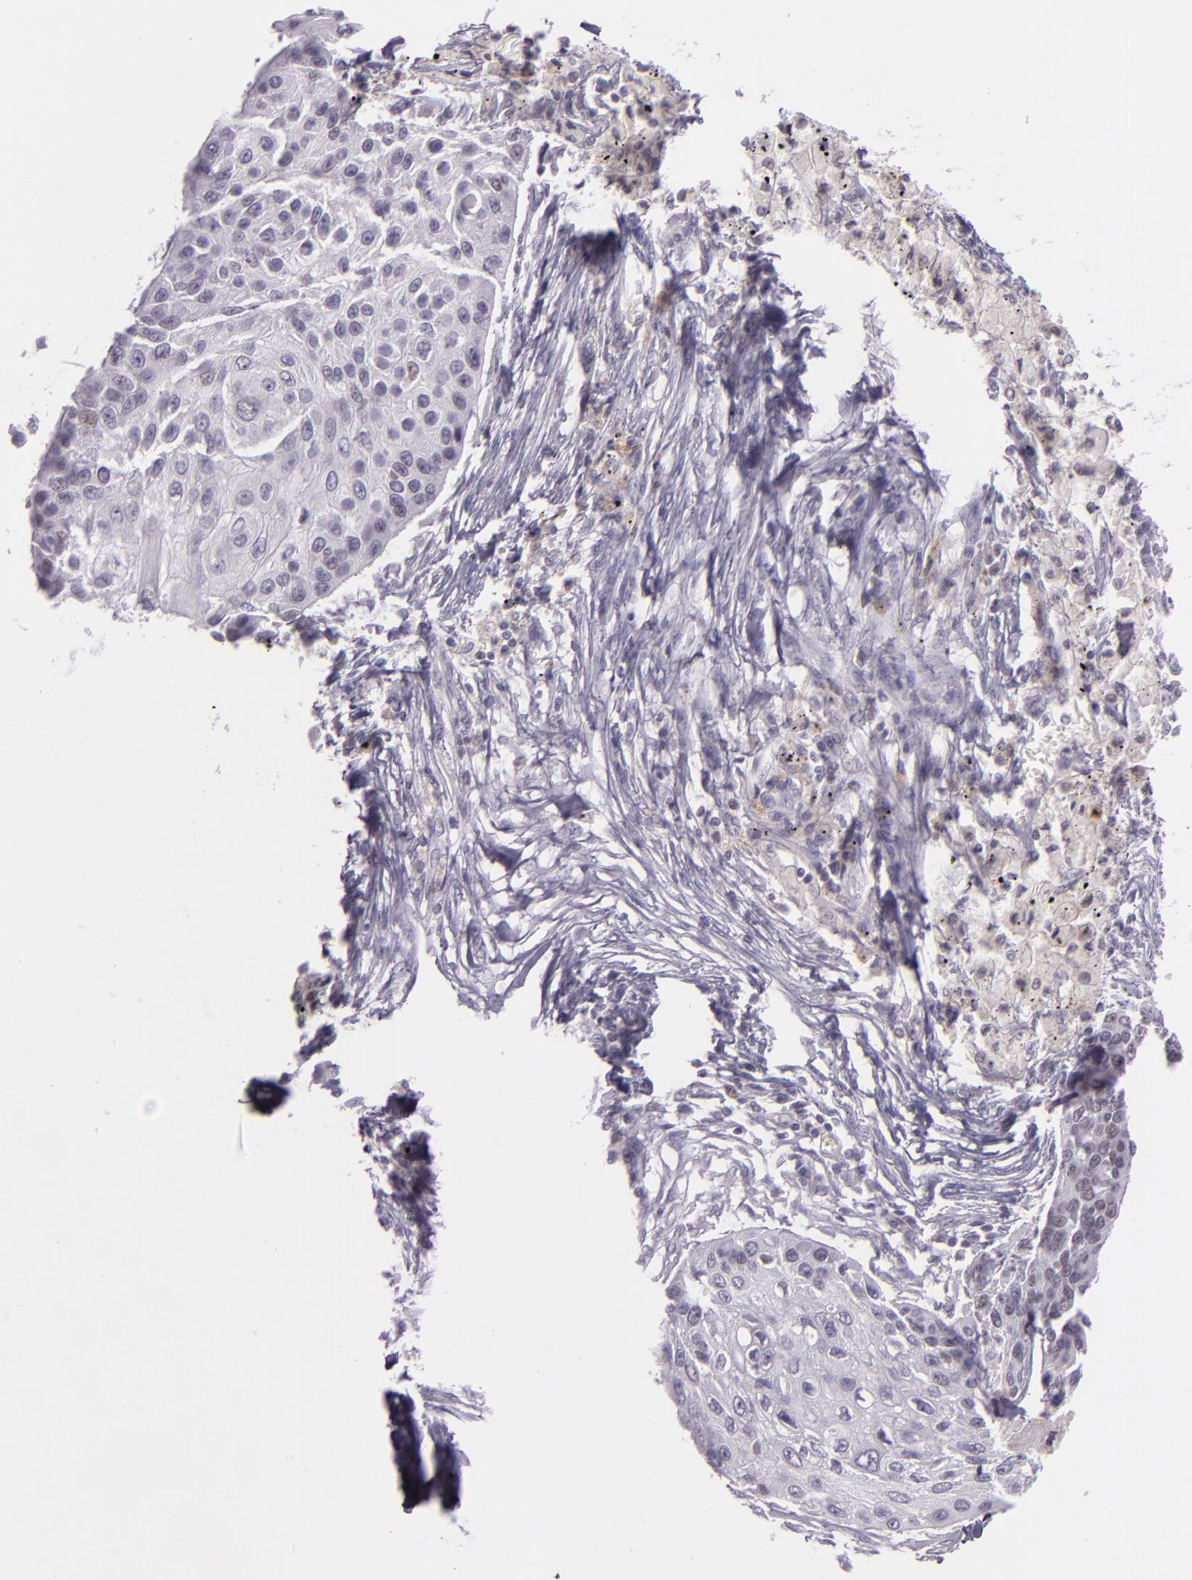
{"staining": {"intensity": "moderate", "quantity": "25%-75%", "location": "nuclear"}, "tissue": "lung cancer", "cell_type": "Tumor cells", "image_type": "cancer", "snomed": [{"axis": "morphology", "description": "Squamous cell carcinoma, NOS"}, {"axis": "topography", "description": "Lung"}], "caption": "A histopathology image showing moderate nuclear staining in approximately 25%-75% of tumor cells in lung squamous cell carcinoma, as visualized by brown immunohistochemical staining.", "gene": "CHEK2", "patient": {"sex": "male", "age": 71}}